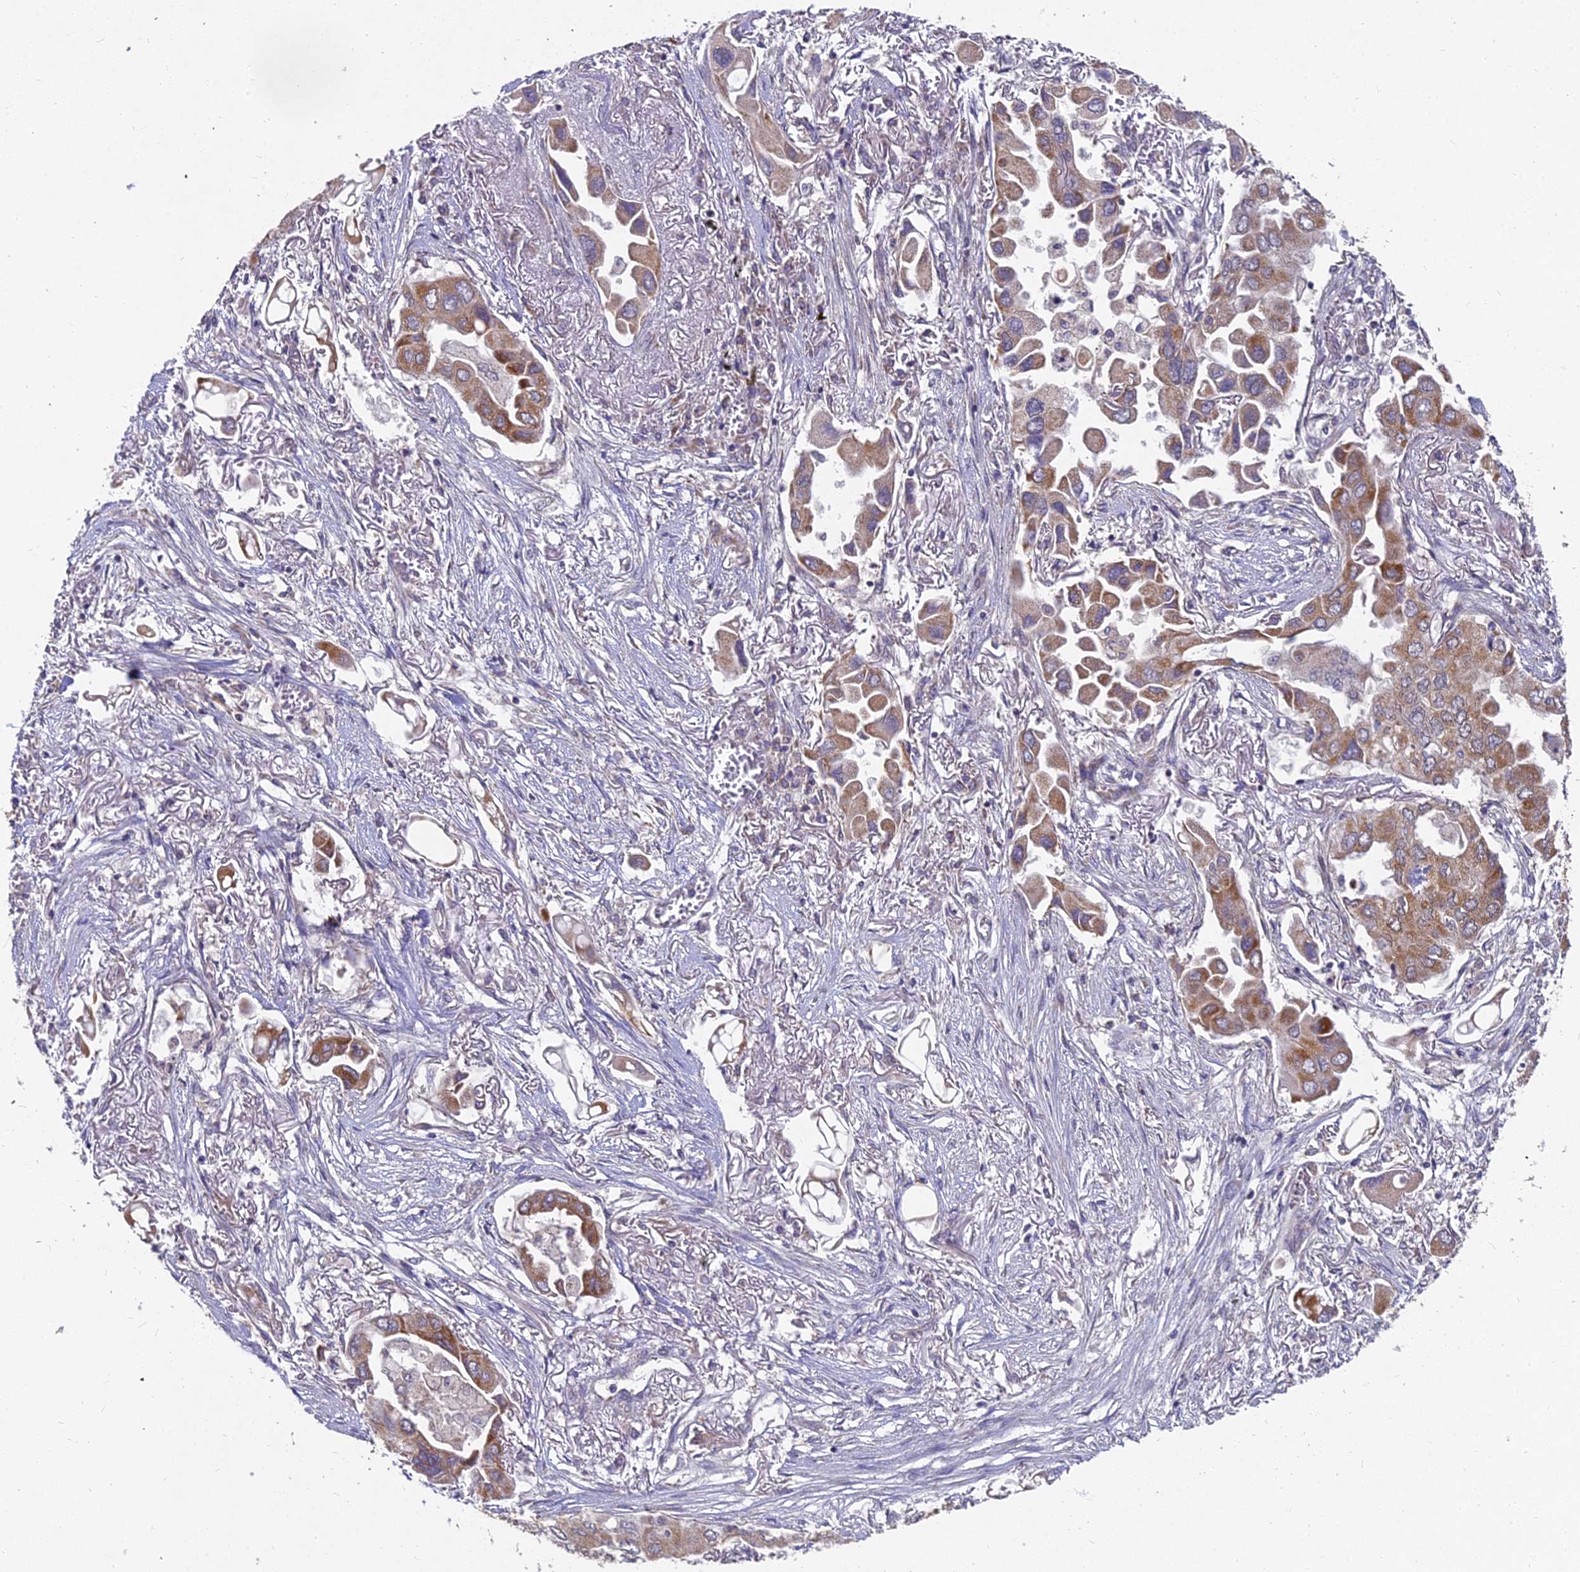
{"staining": {"intensity": "moderate", "quantity": ">75%", "location": "cytoplasmic/membranous"}, "tissue": "lung cancer", "cell_type": "Tumor cells", "image_type": "cancer", "snomed": [{"axis": "morphology", "description": "Adenocarcinoma, NOS"}, {"axis": "topography", "description": "Lung"}], "caption": "Lung cancer (adenocarcinoma) stained with a protein marker shows moderate staining in tumor cells.", "gene": "MICU2", "patient": {"sex": "female", "age": 76}}